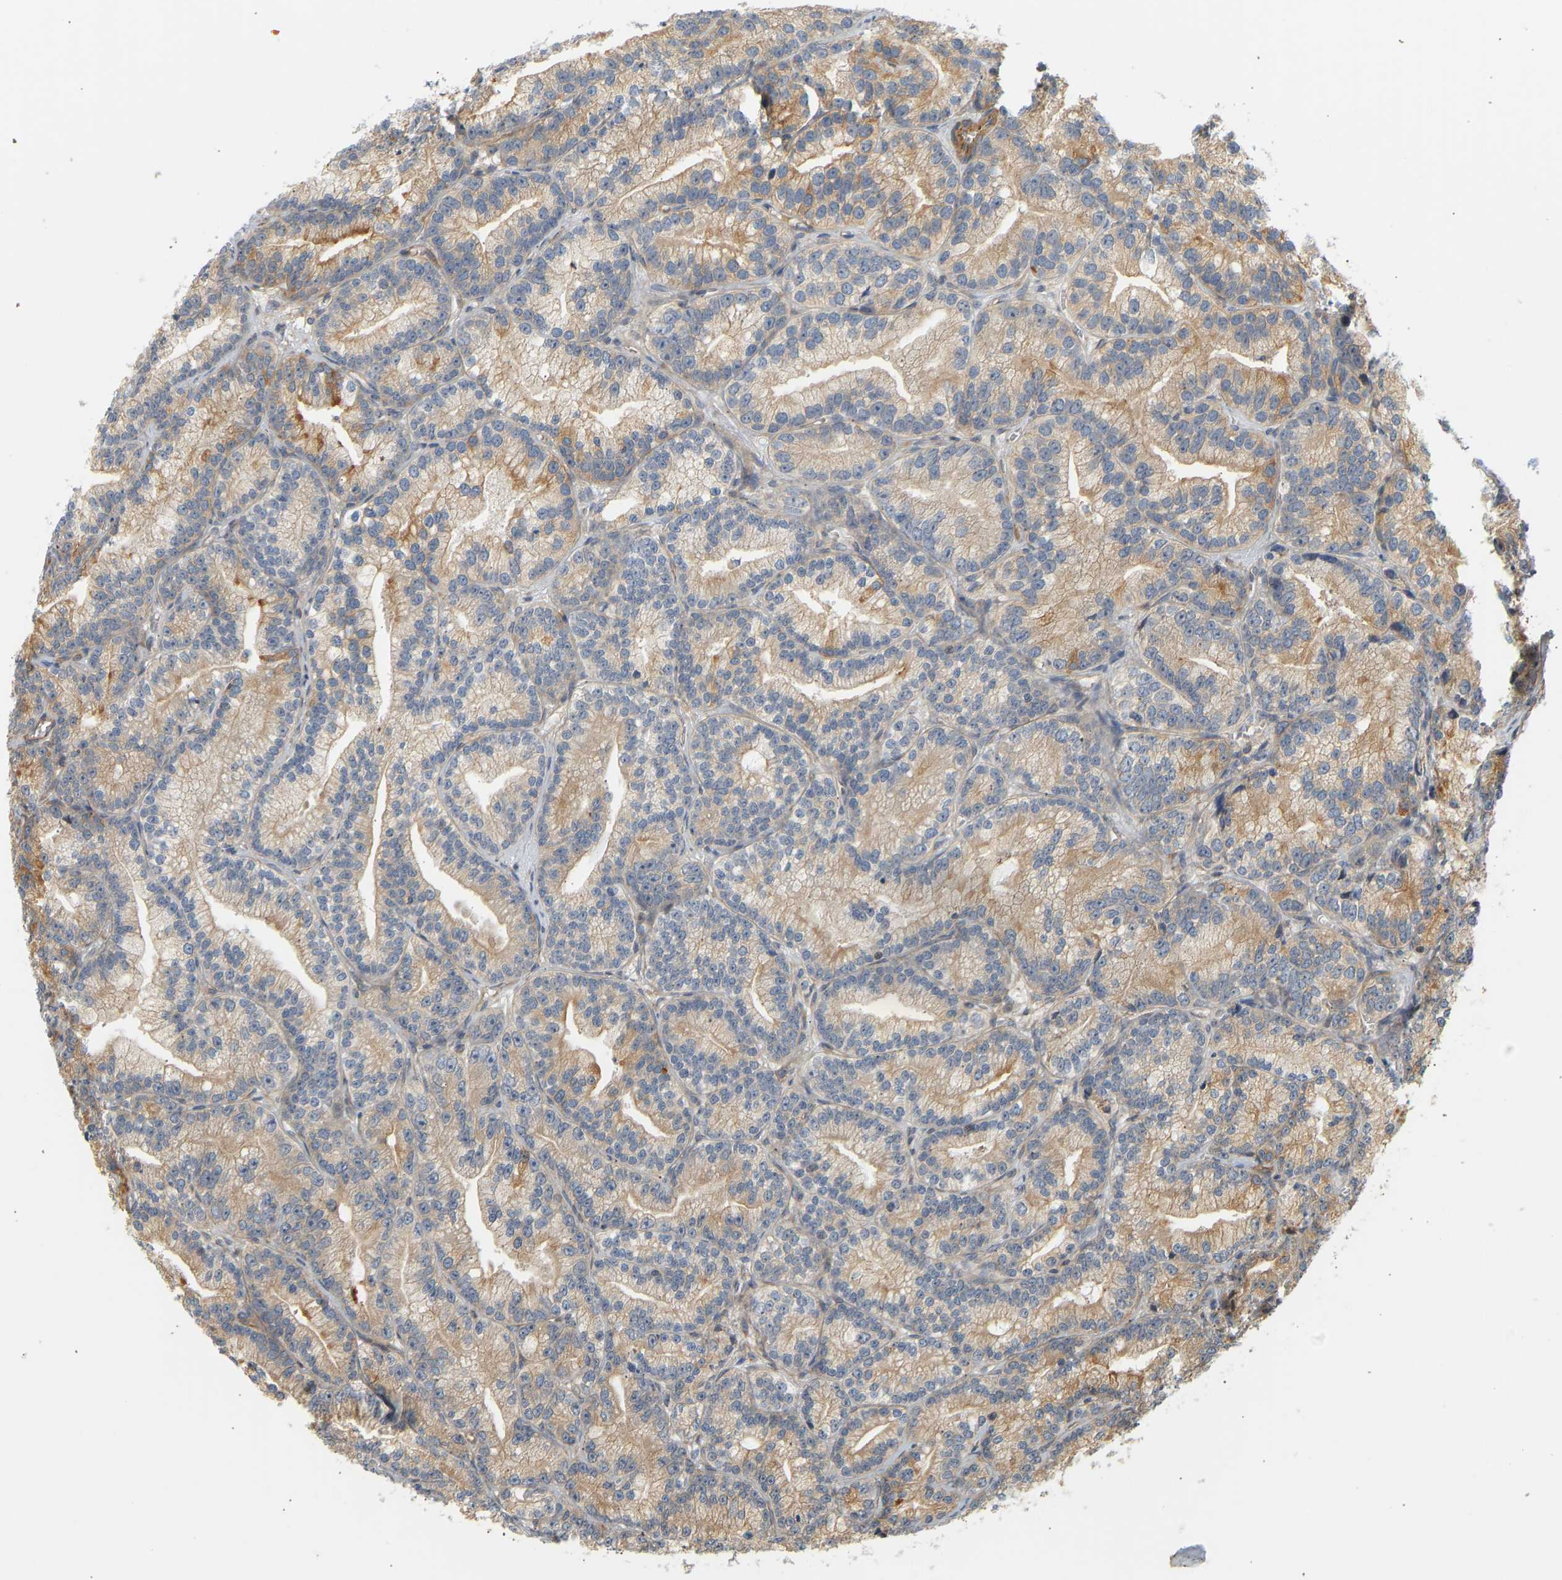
{"staining": {"intensity": "moderate", "quantity": "25%-75%", "location": "cytoplasmic/membranous"}, "tissue": "prostate cancer", "cell_type": "Tumor cells", "image_type": "cancer", "snomed": [{"axis": "morphology", "description": "Adenocarcinoma, Low grade"}, {"axis": "topography", "description": "Prostate"}], "caption": "Brown immunohistochemical staining in adenocarcinoma (low-grade) (prostate) shows moderate cytoplasmic/membranous staining in about 25%-75% of tumor cells.", "gene": "CEP57", "patient": {"sex": "male", "age": 89}}